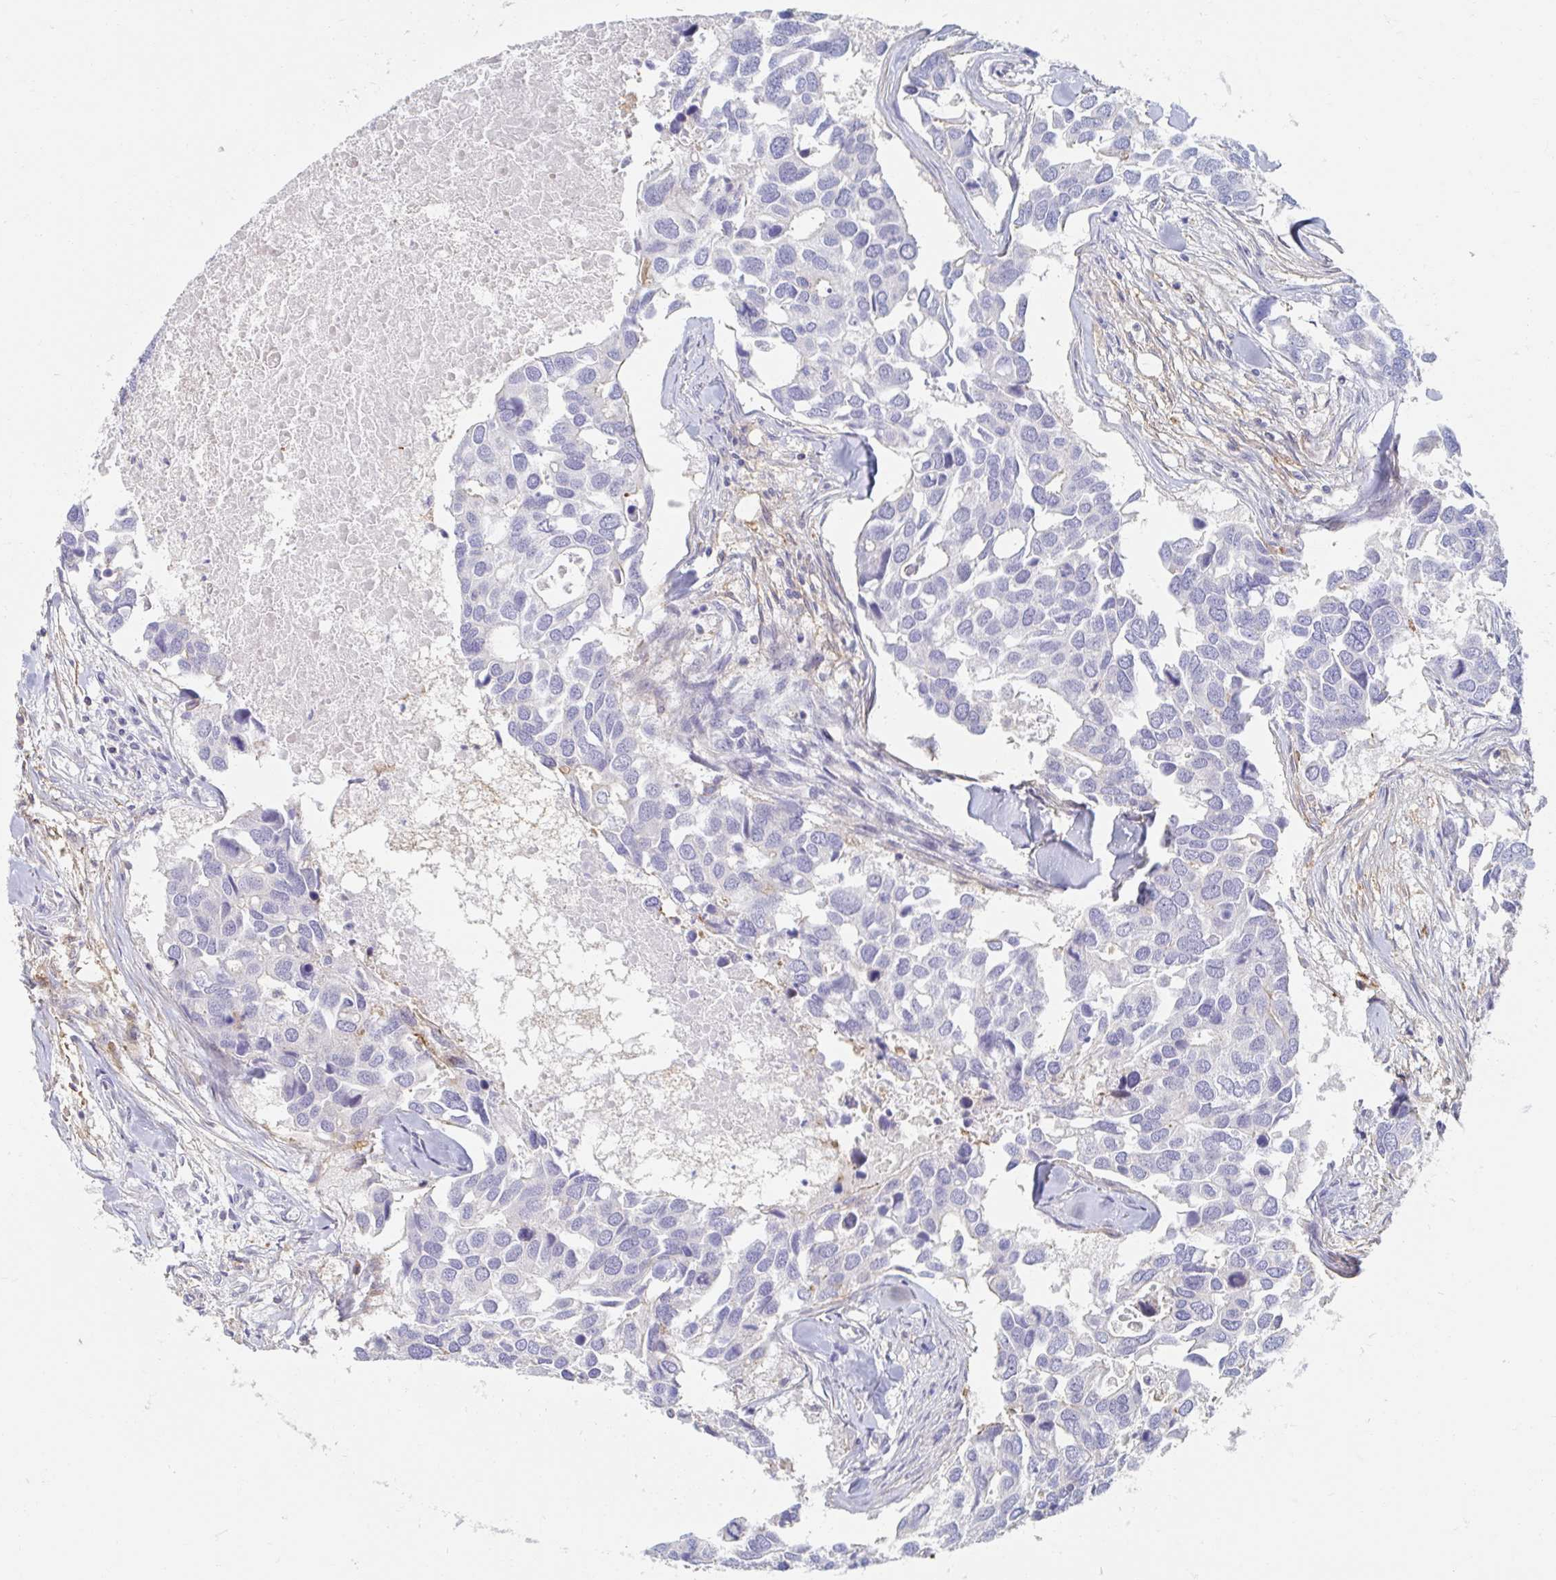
{"staining": {"intensity": "negative", "quantity": "none", "location": "none"}, "tissue": "breast cancer", "cell_type": "Tumor cells", "image_type": "cancer", "snomed": [{"axis": "morphology", "description": "Duct carcinoma"}, {"axis": "topography", "description": "Breast"}], "caption": "Immunohistochemical staining of breast cancer shows no significant staining in tumor cells.", "gene": "MYLK2", "patient": {"sex": "female", "age": 83}}